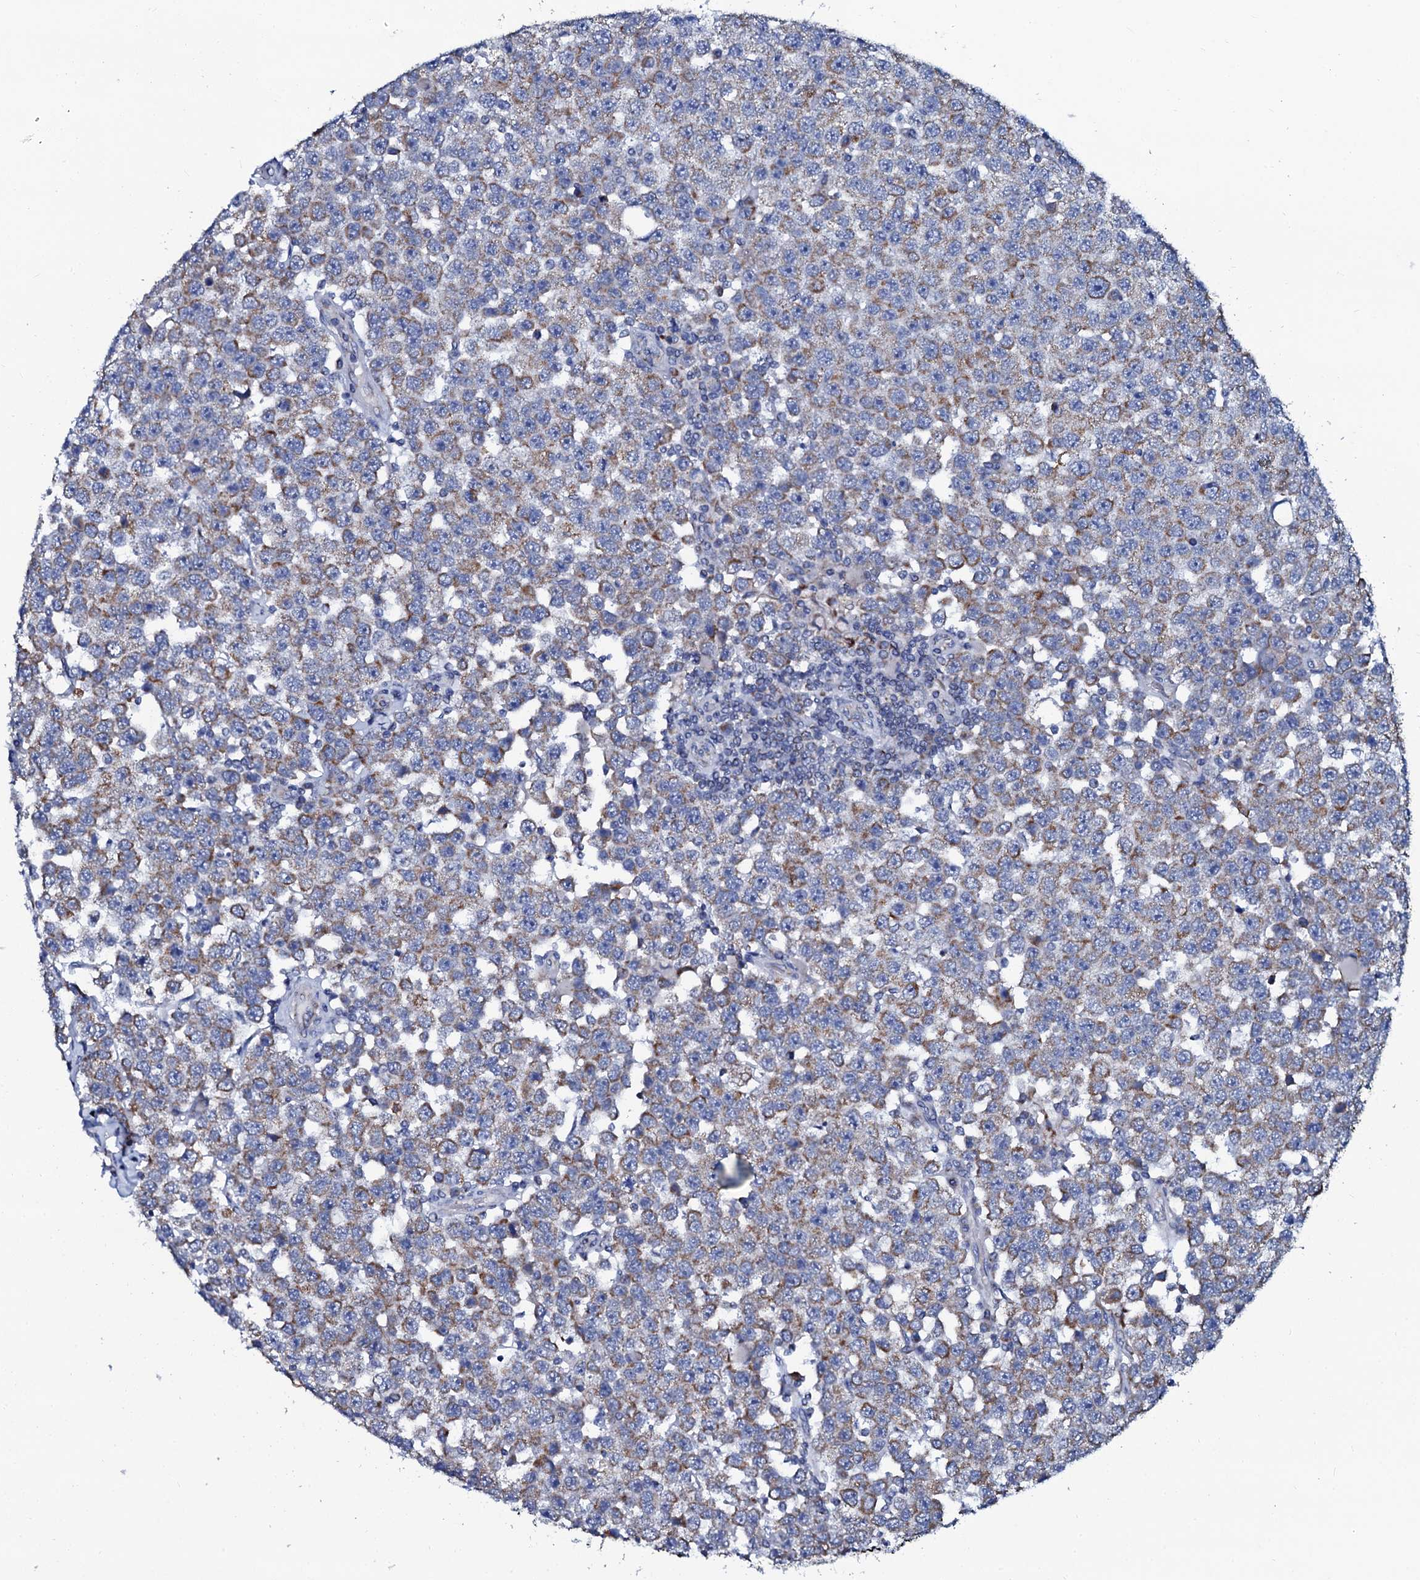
{"staining": {"intensity": "moderate", "quantity": ">75%", "location": "cytoplasmic/membranous"}, "tissue": "testis cancer", "cell_type": "Tumor cells", "image_type": "cancer", "snomed": [{"axis": "morphology", "description": "Seminoma, NOS"}, {"axis": "topography", "description": "Testis"}], "caption": "Tumor cells reveal moderate cytoplasmic/membranous staining in approximately >75% of cells in seminoma (testis).", "gene": "SLC37A4", "patient": {"sex": "male", "age": 28}}